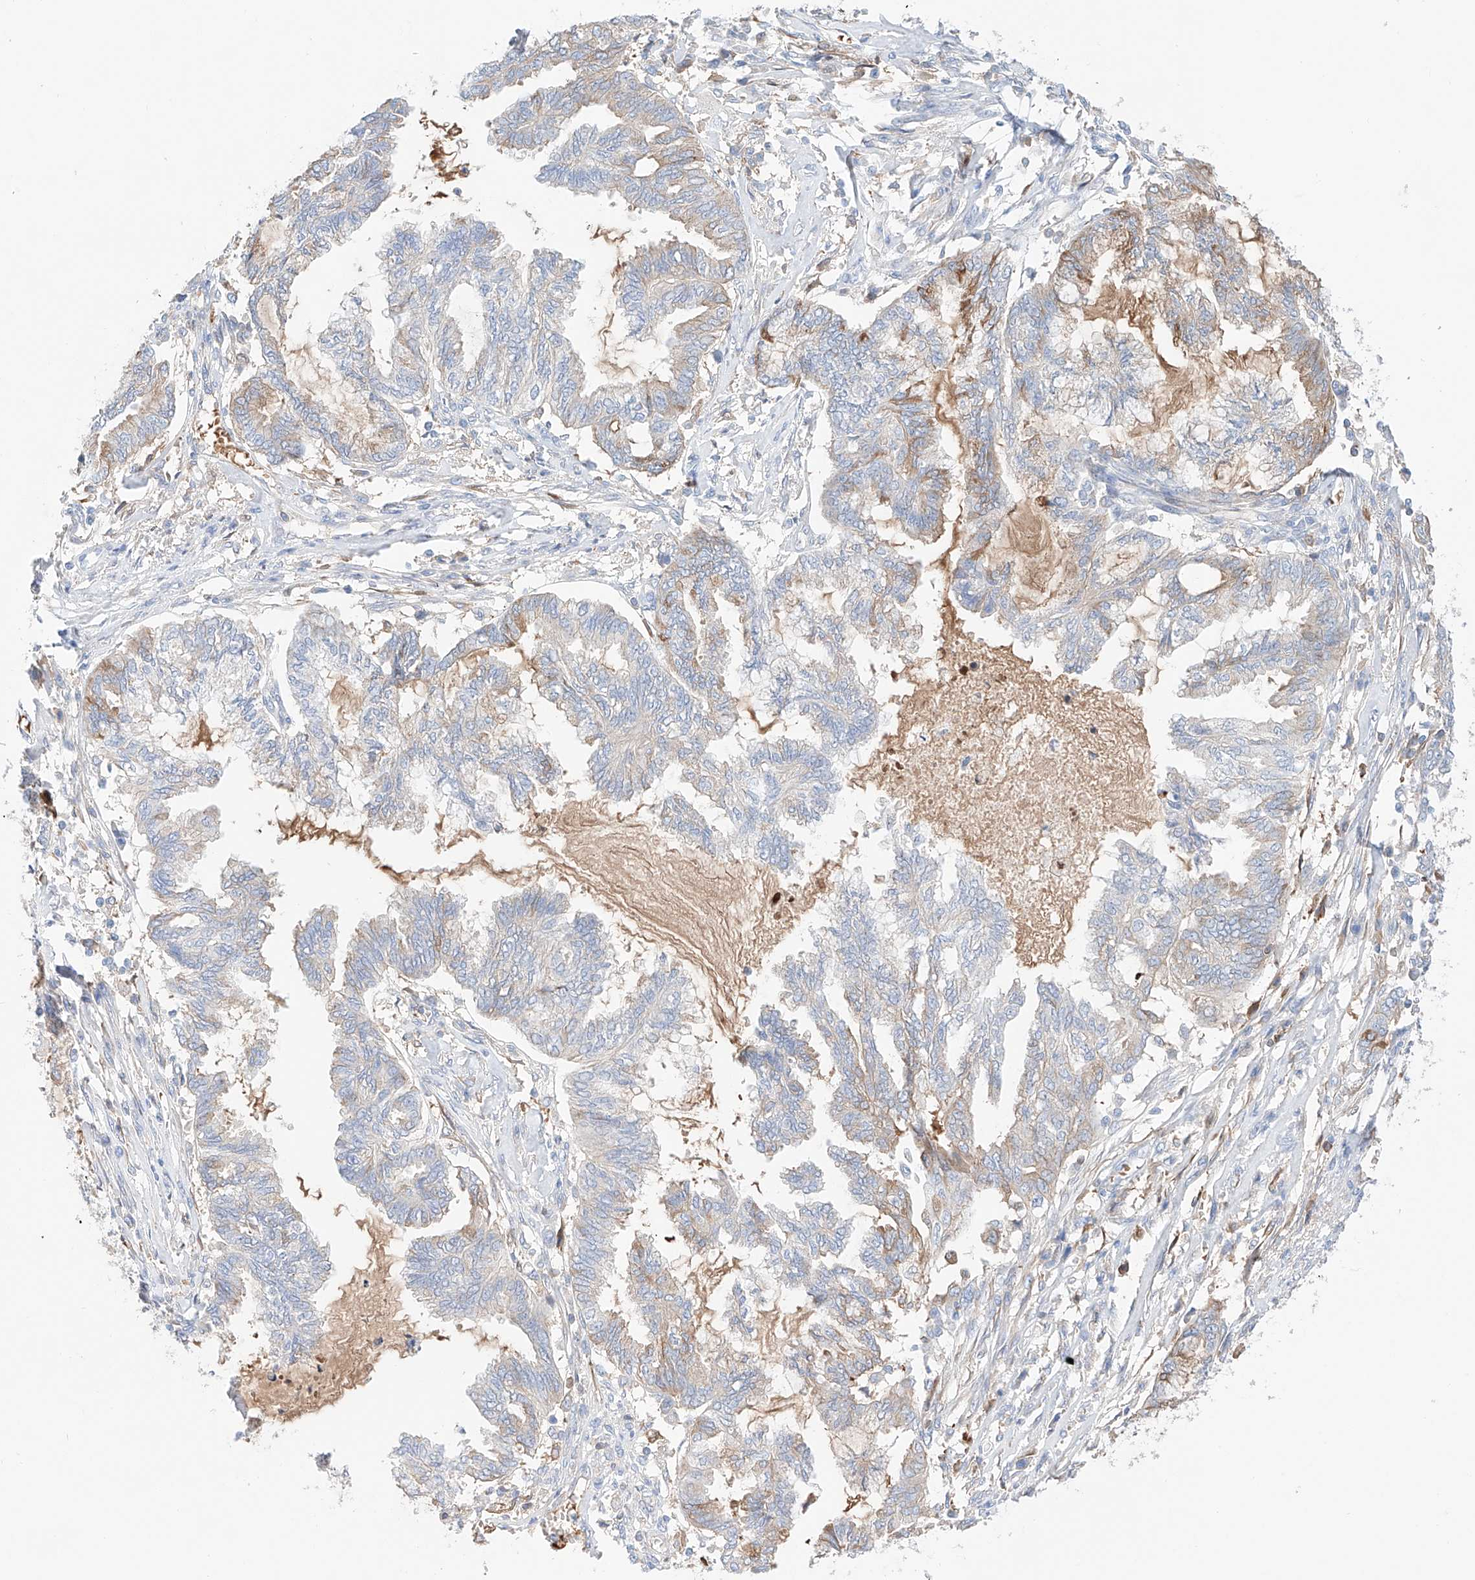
{"staining": {"intensity": "weak", "quantity": "<25%", "location": "cytoplasmic/membranous"}, "tissue": "endometrial cancer", "cell_type": "Tumor cells", "image_type": "cancer", "snomed": [{"axis": "morphology", "description": "Adenocarcinoma, NOS"}, {"axis": "topography", "description": "Endometrium"}], "caption": "Endometrial cancer (adenocarcinoma) was stained to show a protein in brown. There is no significant expression in tumor cells.", "gene": "PGGT1B", "patient": {"sex": "female", "age": 86}}